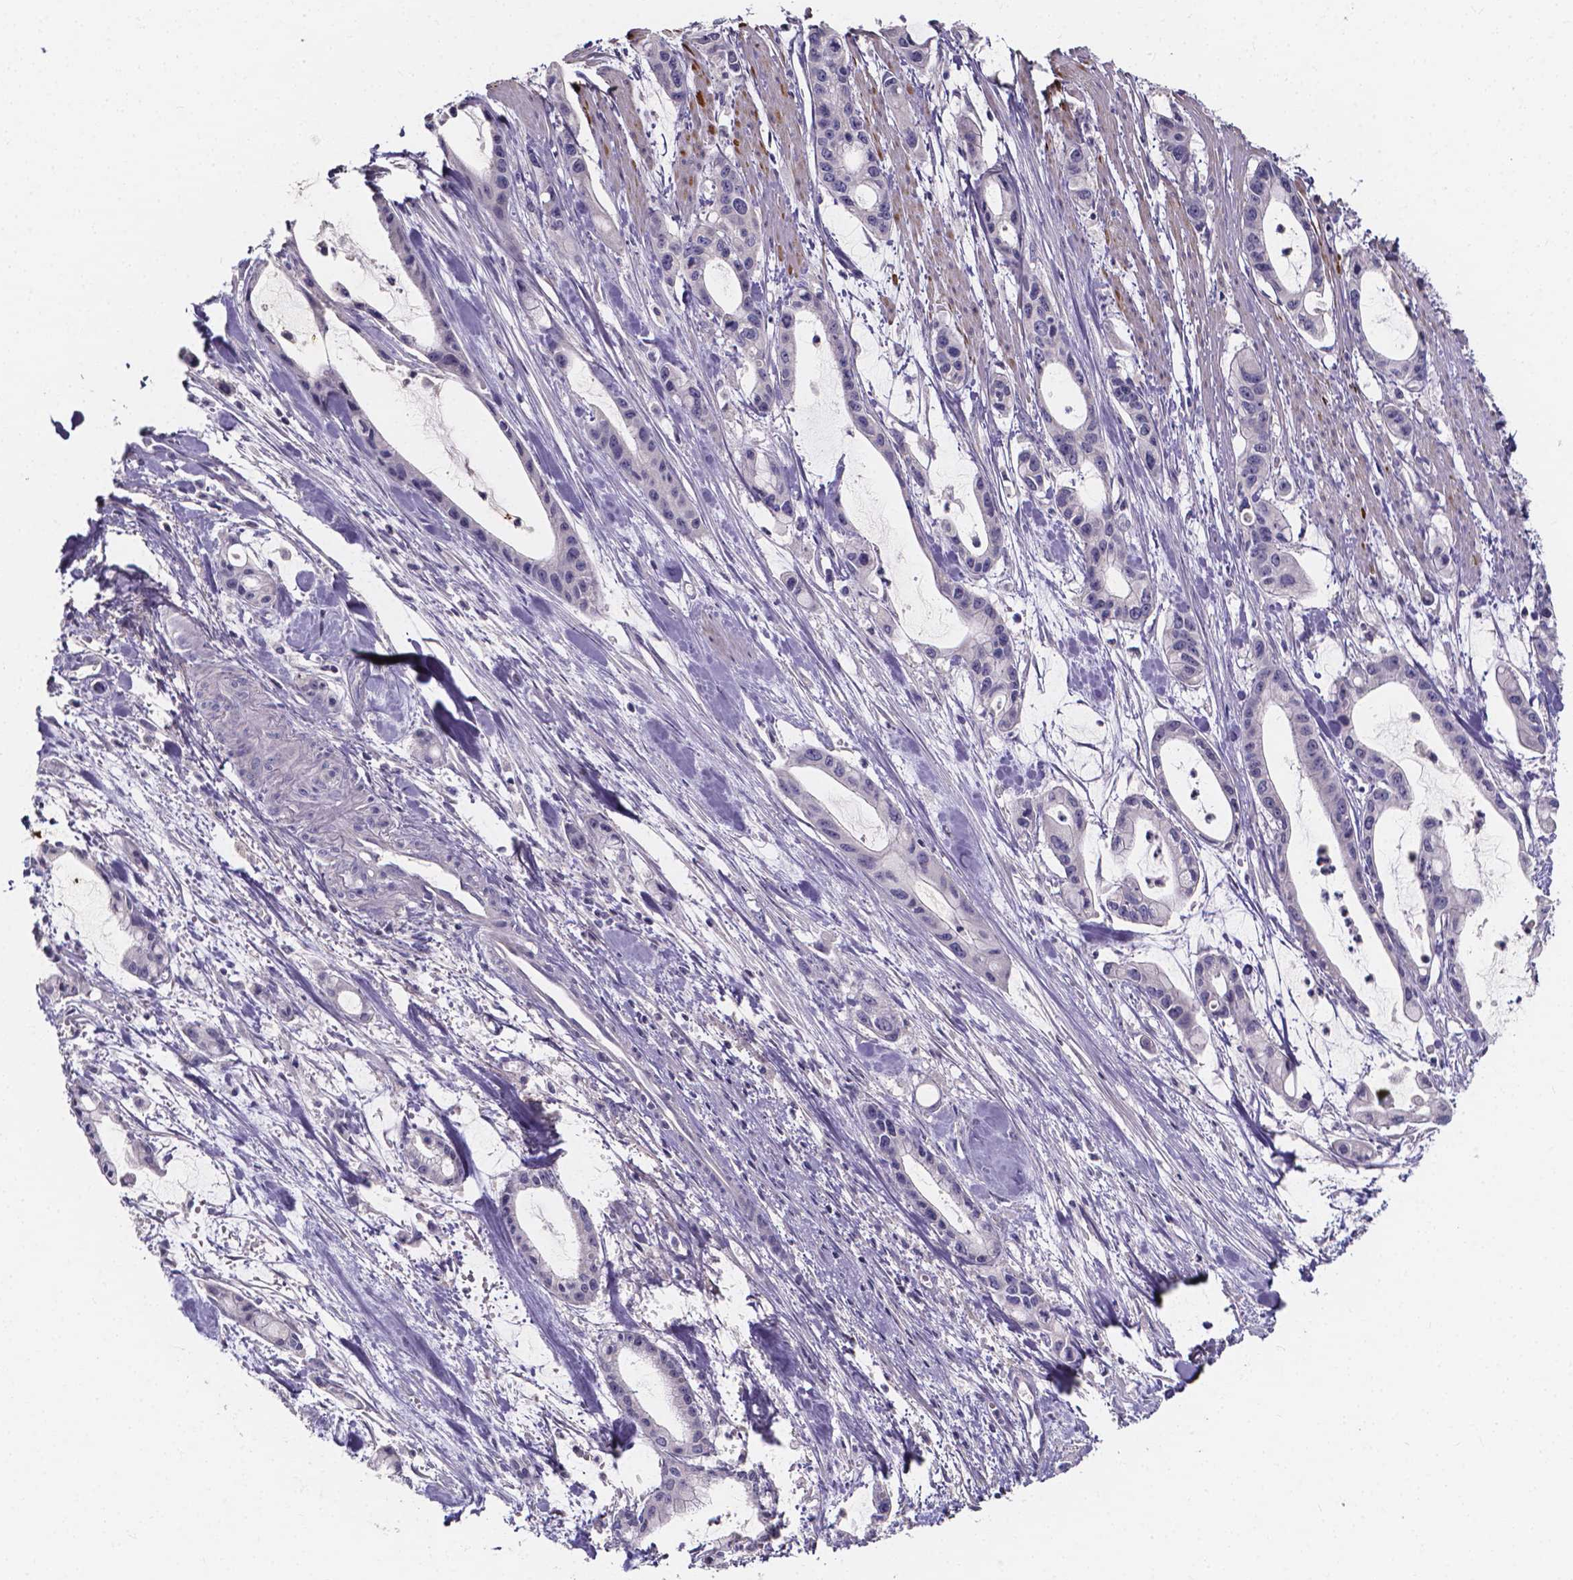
{"staining": {"intensity": "negative", "quantity": "none", "location": "none"}, "tissue": "pancreatic cancer", "cell_type": "Tumor cells", "image_type": "cancer", "snomed": [{"axis": "morphology", "description": "Adenocarcinoma, NOS"}, {"axis": "topography", "description": "Pancreas"}], "caption": "Histopathology image shows no significant protein expression in tumor cells of pancreatic adenocarcinoma.", "gene": "SPOCD1", "patient": {"sex": "male", "age": 48}}